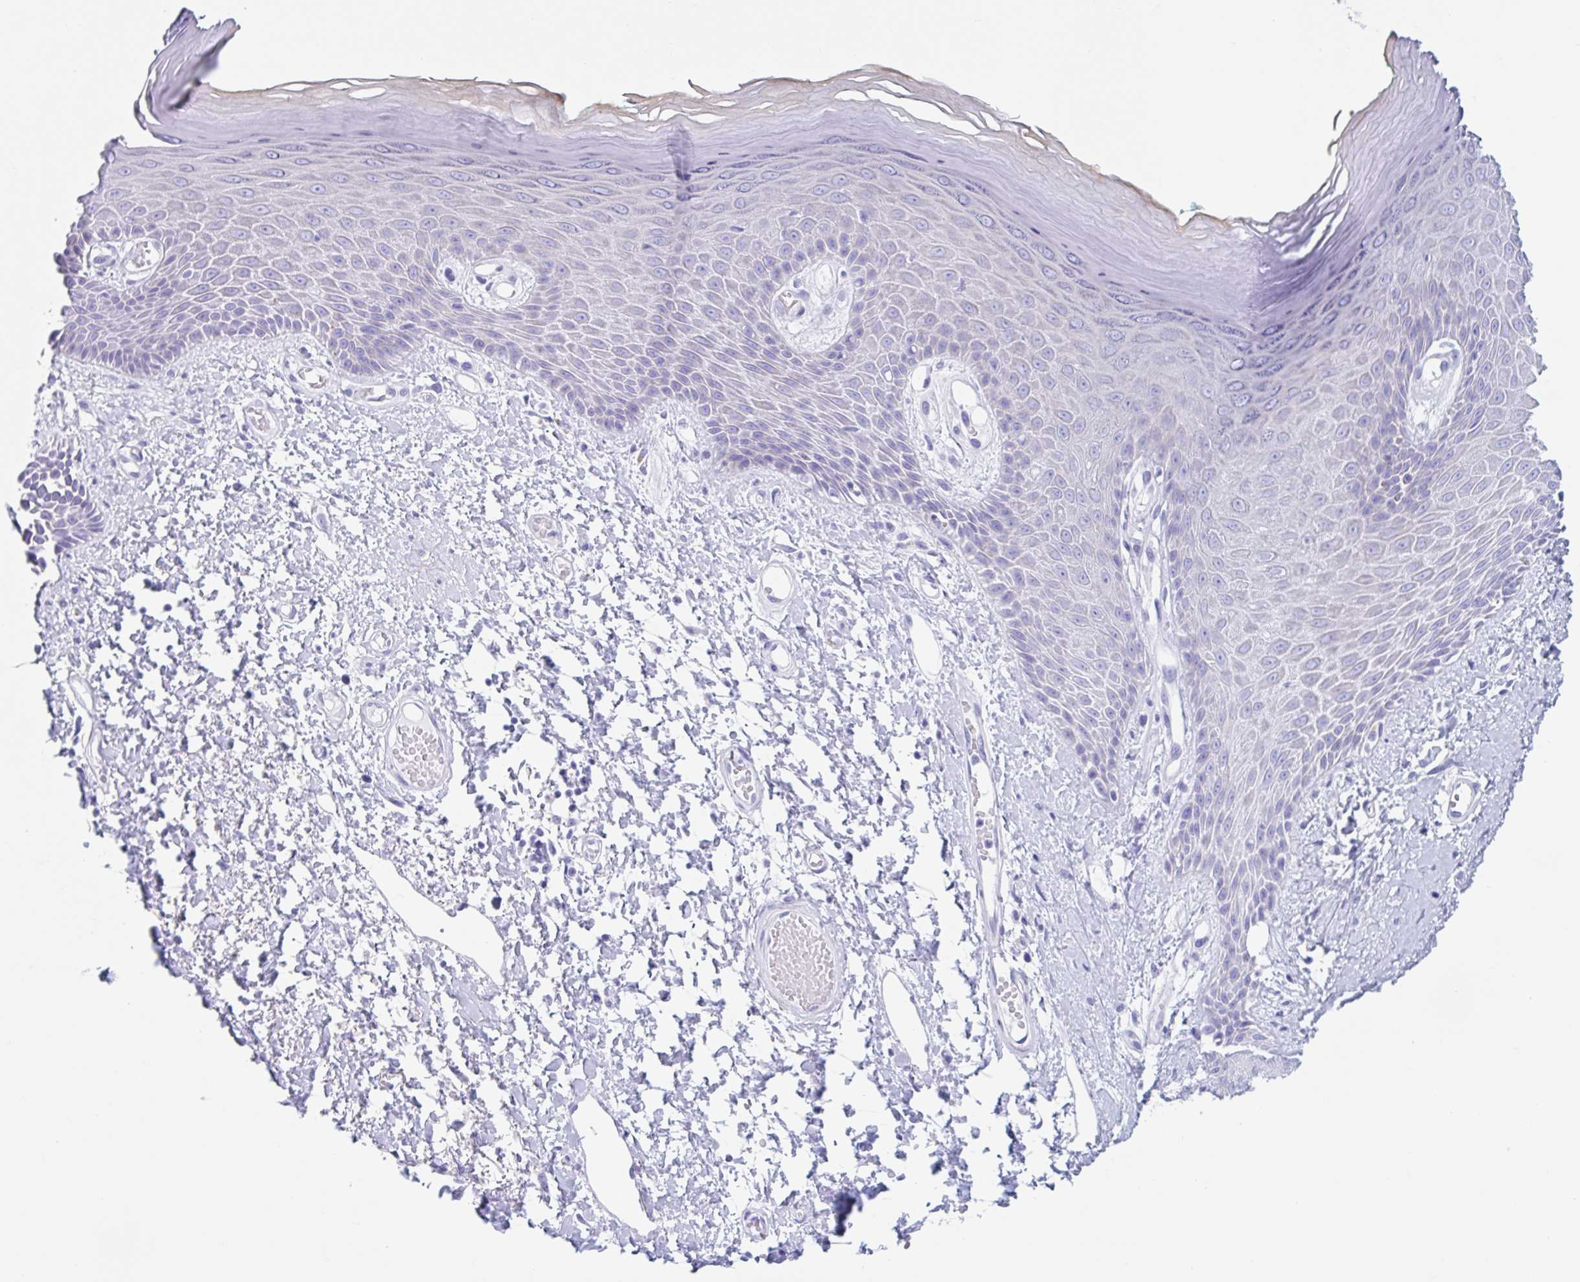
{"staining": {"intensity": "moderate", "quantity": "<25%", "location": "cytoplasmic/membranous"}, "tissue": "skin", "cell_type": "Epidermal cells", "image_type": "normal", "snomed": [{"axis": "morphology", "description": "Normal tissue, NOS"}, {"axis": "topography", "description": "Anal"}, {"axis": "topography", "description": "Peripheral nerve tissue"}], "caption": "The micrograph demonstrates staining of normal skin, revealing moderate cytoplasmic/membranous protein expression (brown color) within epidermal cells.", "gene": "CPTP", "patient": {"sex": "male", "age": 78}}